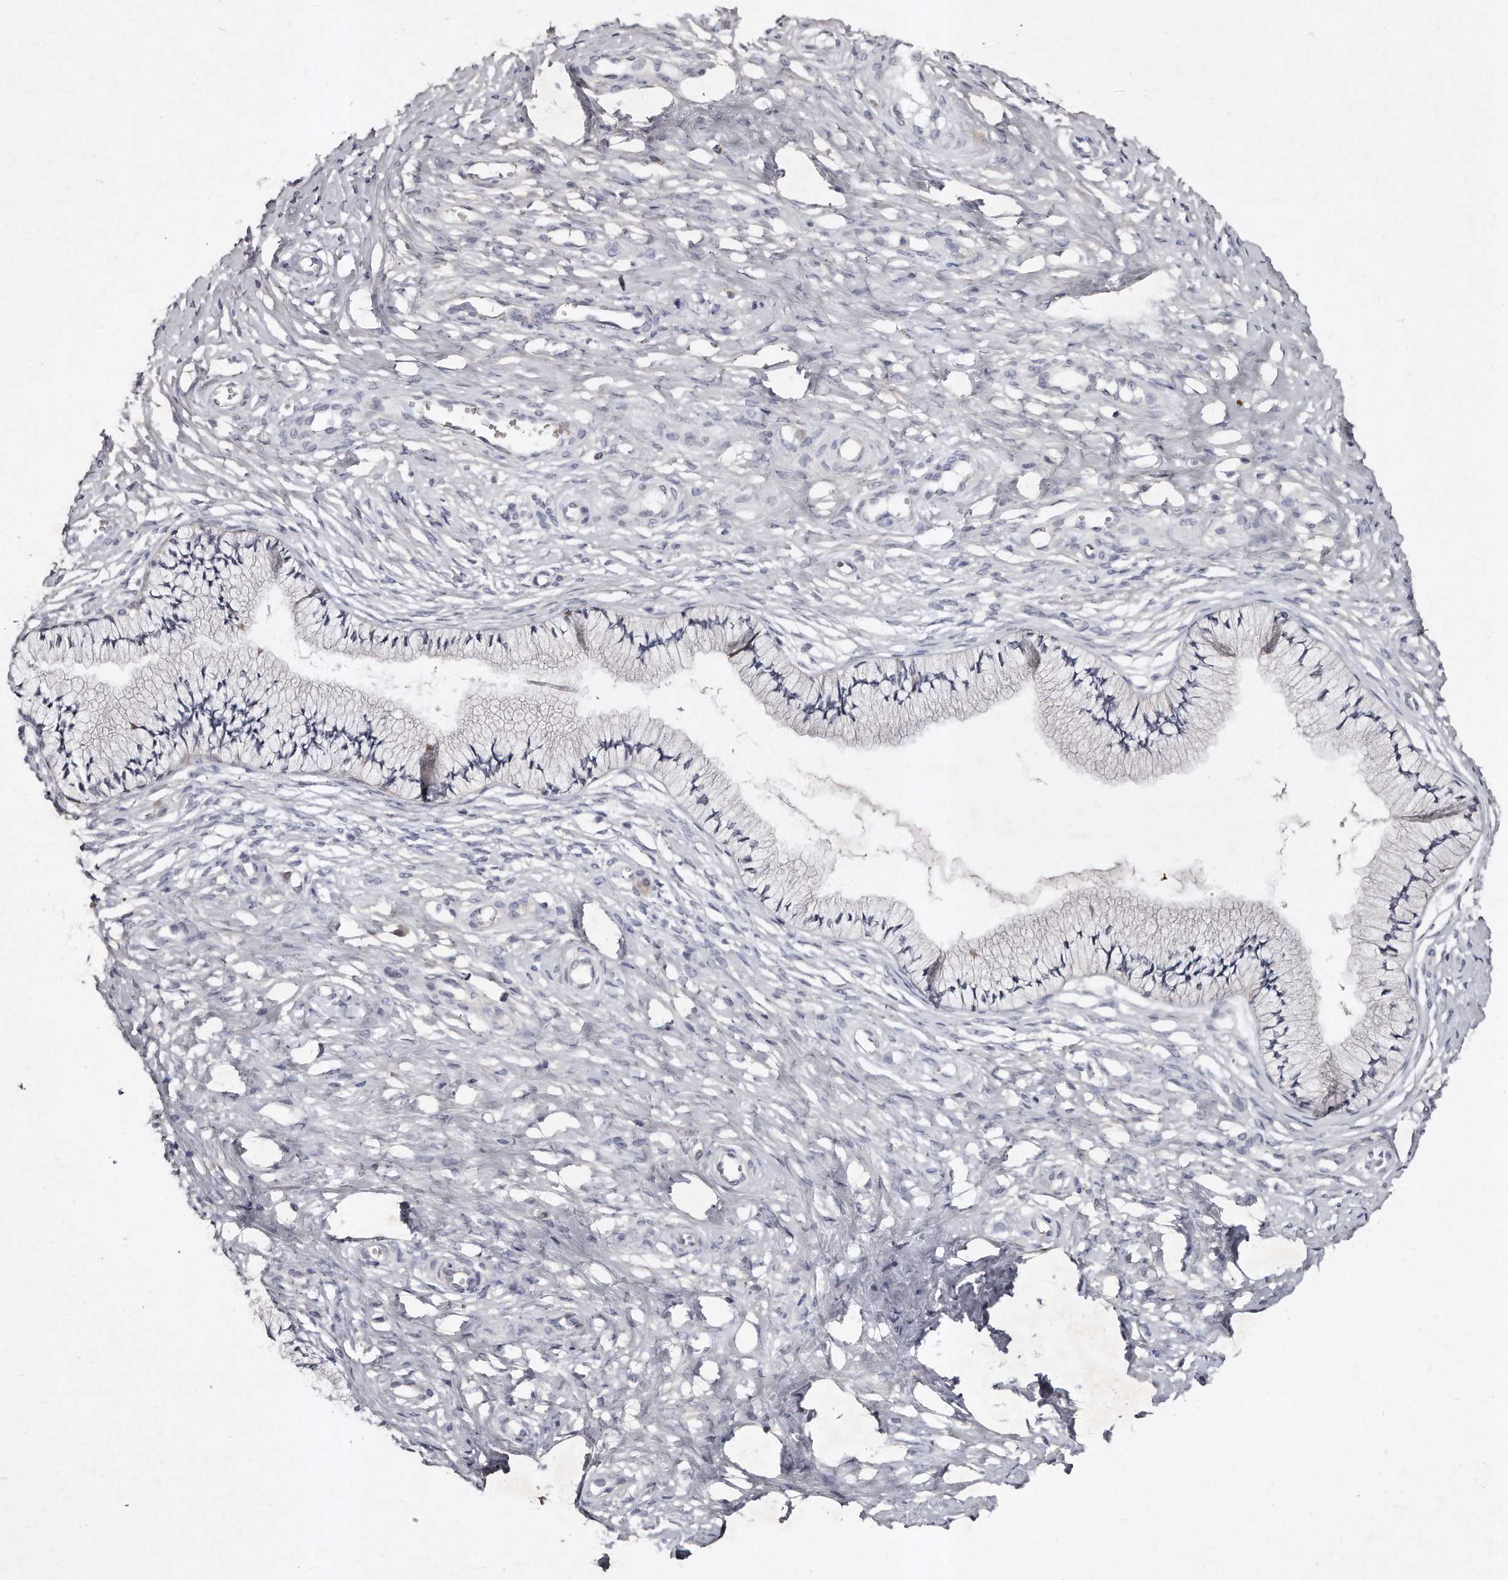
{"staining": {"intensity": "moderate", "quantity": "<25%", "location": "cytoplasmic/membranous"}, "tissue": "cervix", "cell_type": "Glandular cells", "image_type": "normal", "snomed": [{"axis": "morphology", "description": "Normal tissue, NOS"}, {"axis": "topography", "description": "Cervix"}], "caption": "Brown immunohistochemical staining in benign human cervix displays moderate cytoplasmic/membranous expression in about <25% of glandular cells. Nuclei are stained in blue.", "gene": "TECR", "patient": {"sex": "female", "age": 36}}